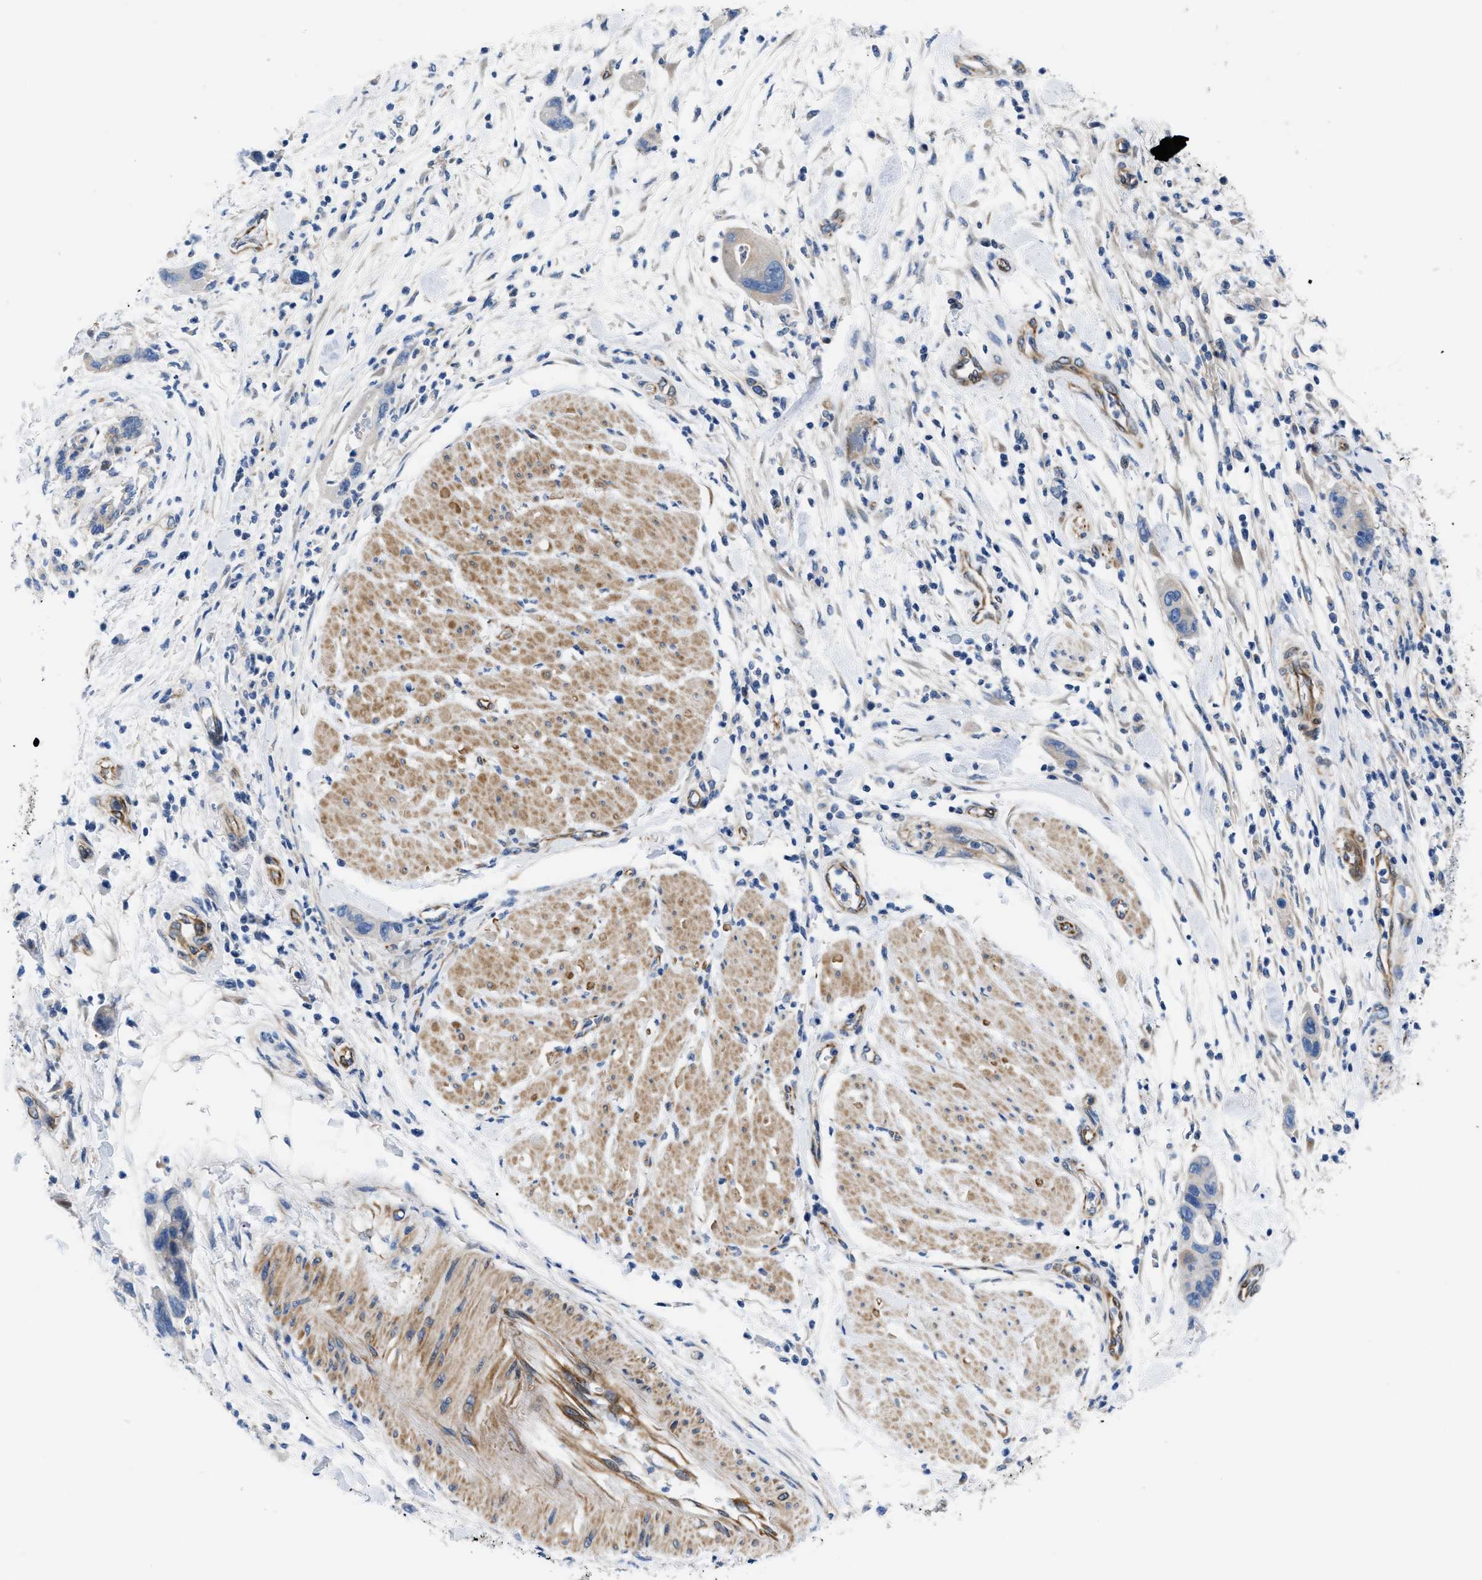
{"staining": {"intensity": "negative", "quantity": "none", "location": "none"}, "tissue": "pancreatic cancer", "cell_type": "Tumor cells", "image_type": "cancer", "snomed": [{"axis": "morphology", "description": "Normal tissue, NOS"}, {"axis": "morphology", "description": "Adenocarcinoma, NOS"}, {"axis": "topography", "description": "Pancreas"}], "caption": "Tumor cells show no significant positivity in pancreatic cancer (adenocarcinoma).", "gene": "TFPI", "patient": {"sex": "female", "age": 71}}